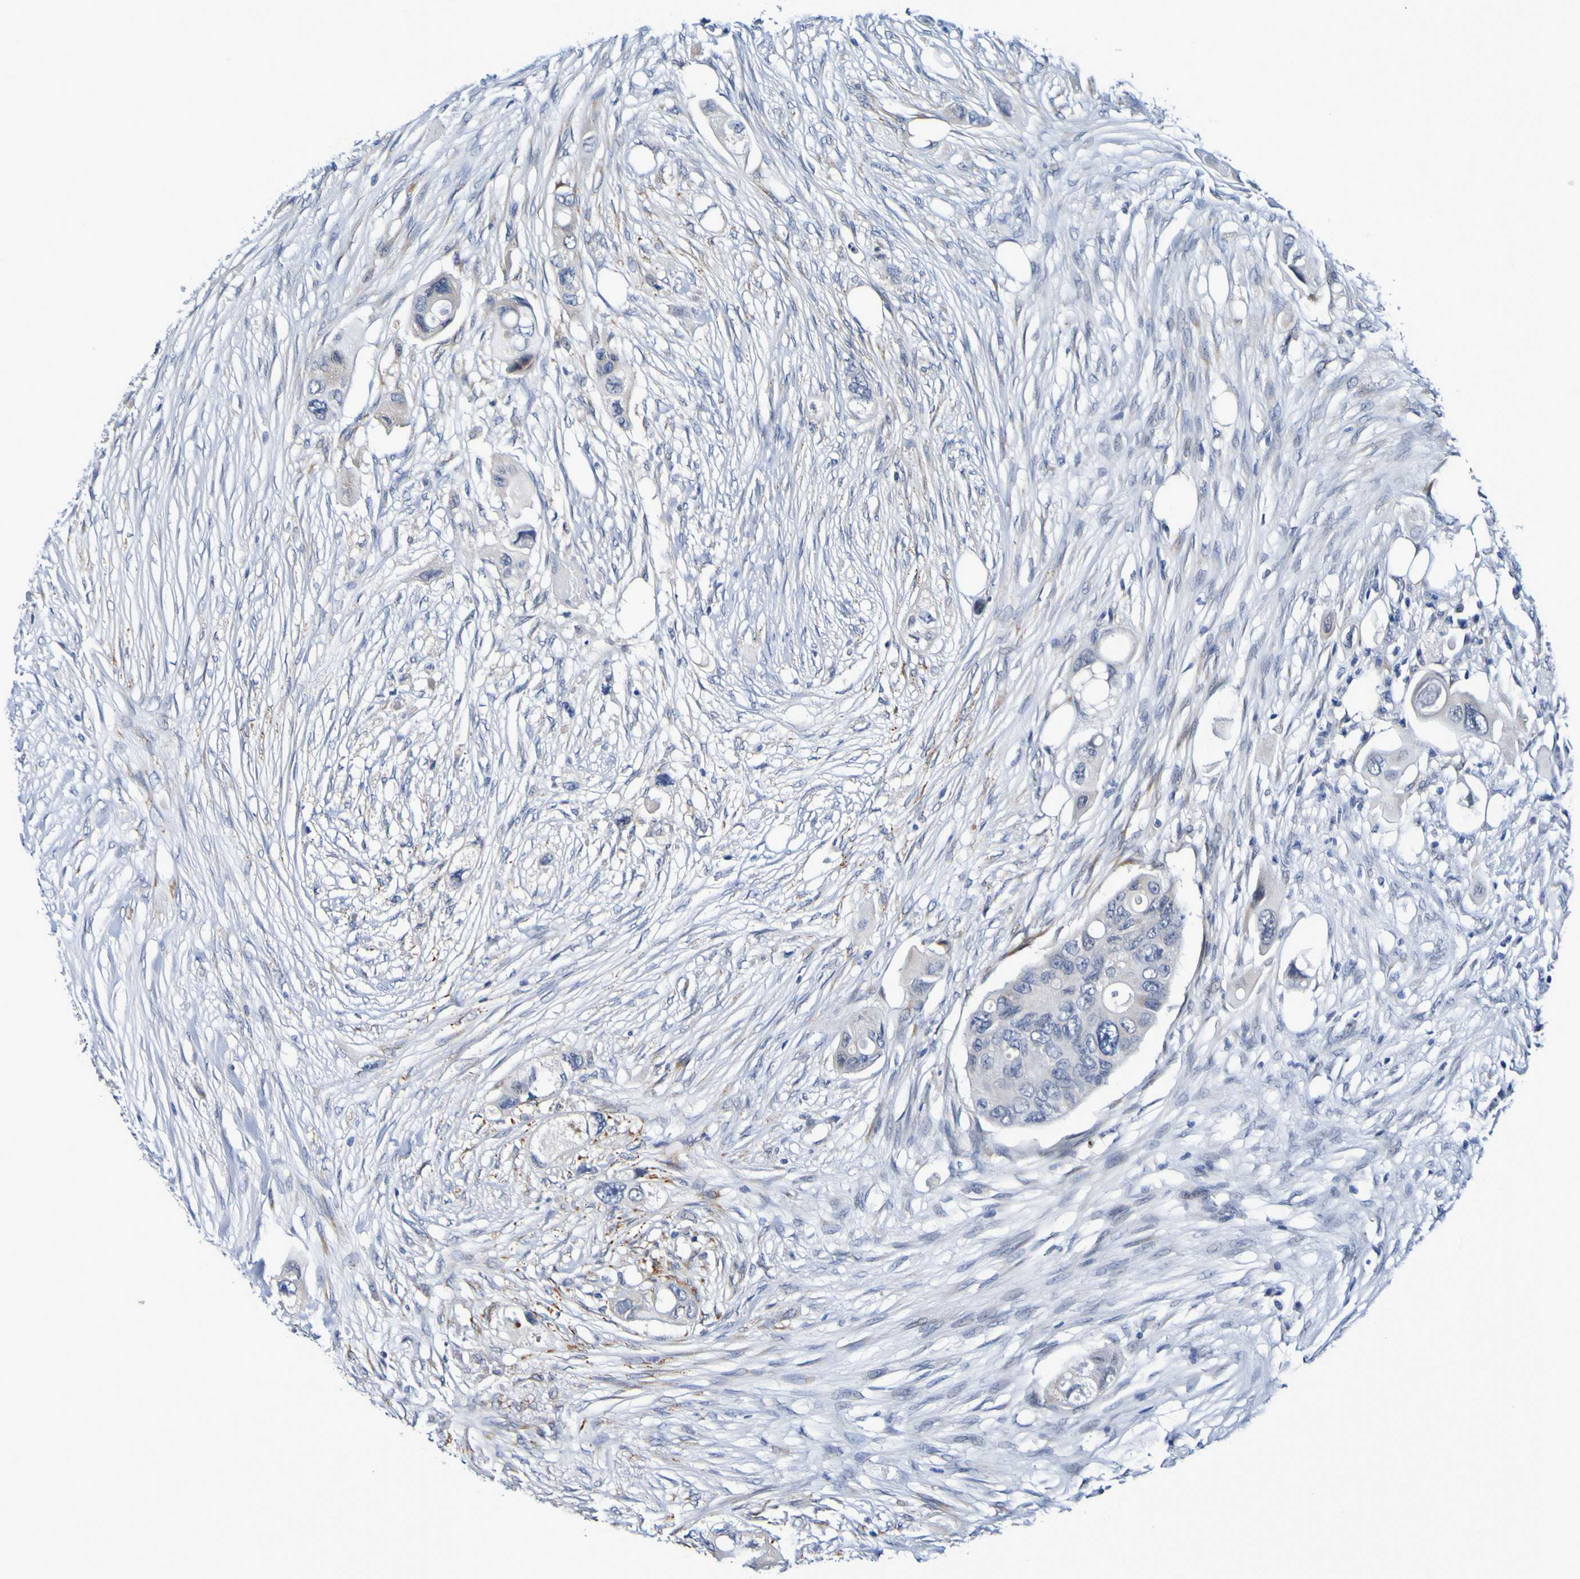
{"staining": {"intensity": "negative", "quantity": "none", "location": "none"}, "tissue": "colorectal cancer", "cell_type": "Tumor cells", "image_type": "cancer", "snomed": [{"axis": "morphology", "description": "Adenocarcinoma, NOS"}, {"axis": "topography", "description": "Colon"}], "caption": "Immunohistochemical staining of human colorectal cancer (adenocarcinoma) exhibits no significant expression in tumor cells. (DAB (3,3'-diaminobenzidine) immunohistochemistry (IHC) with hematoxylin counter stain).", "gene": "VMA21", "patient": {"sex": "female", "age": 57}}